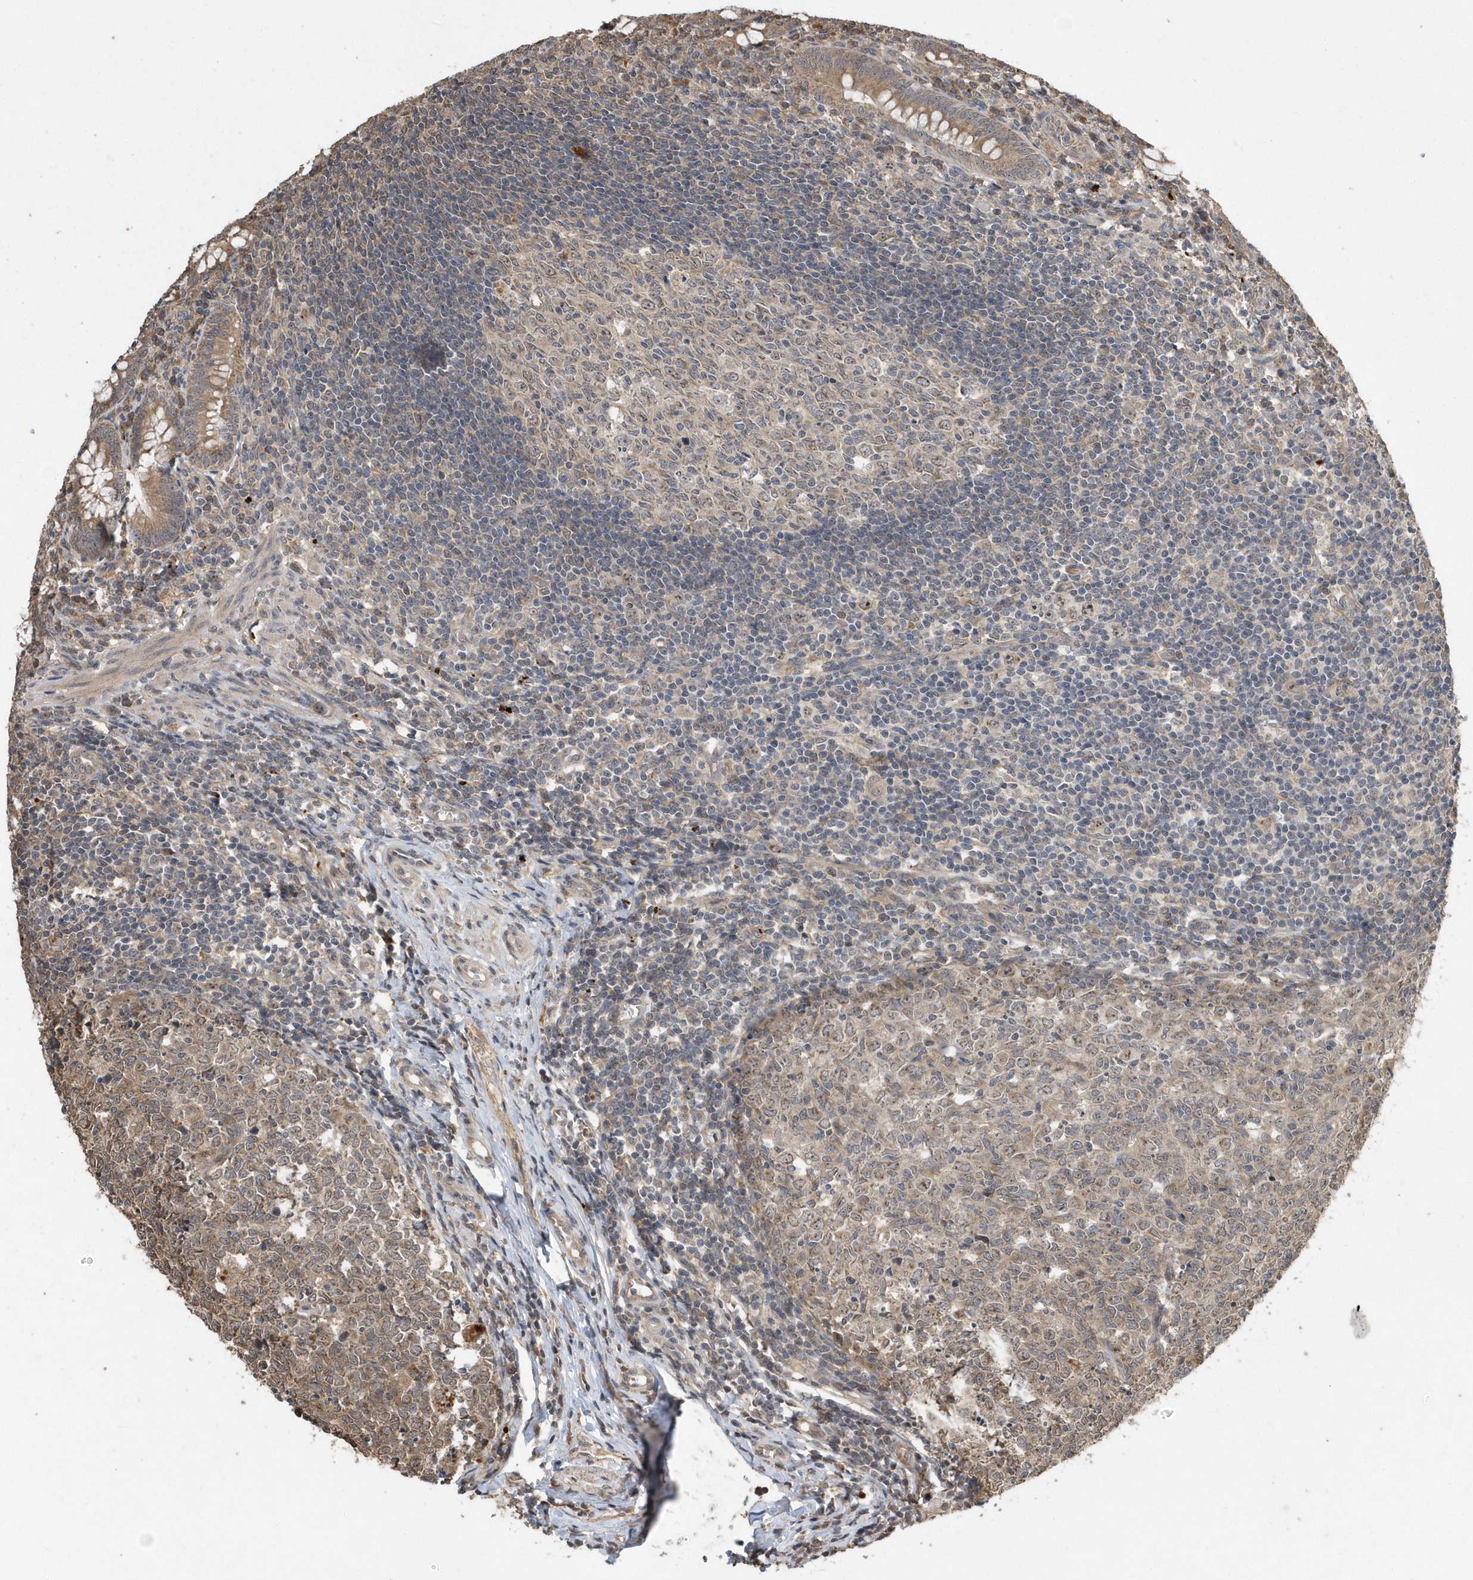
{"staining": {"intensity": "moderate", "quantity": ">75%", "location": "cytoplasmic/membranous"}, "tissue": "appendix", "cell_type": "Glandular cells", "image_type": "normal", "snomed": [{"axis": "morphology", "description": "Normal tissue, NOS"}, {"axis": "topography", "description": "Appendix"}], "caption": "Glandular cells demonstrate medium levels of moderate cytoplasmic/membranous expression in approximately >75% of cells in benign human appendix. Immunohistochemistry (ihc) stains the protein in brown and the nuclei are stained blue.", "gene": "WASHC5", "patient": {"sex": "male", "age": 14}}